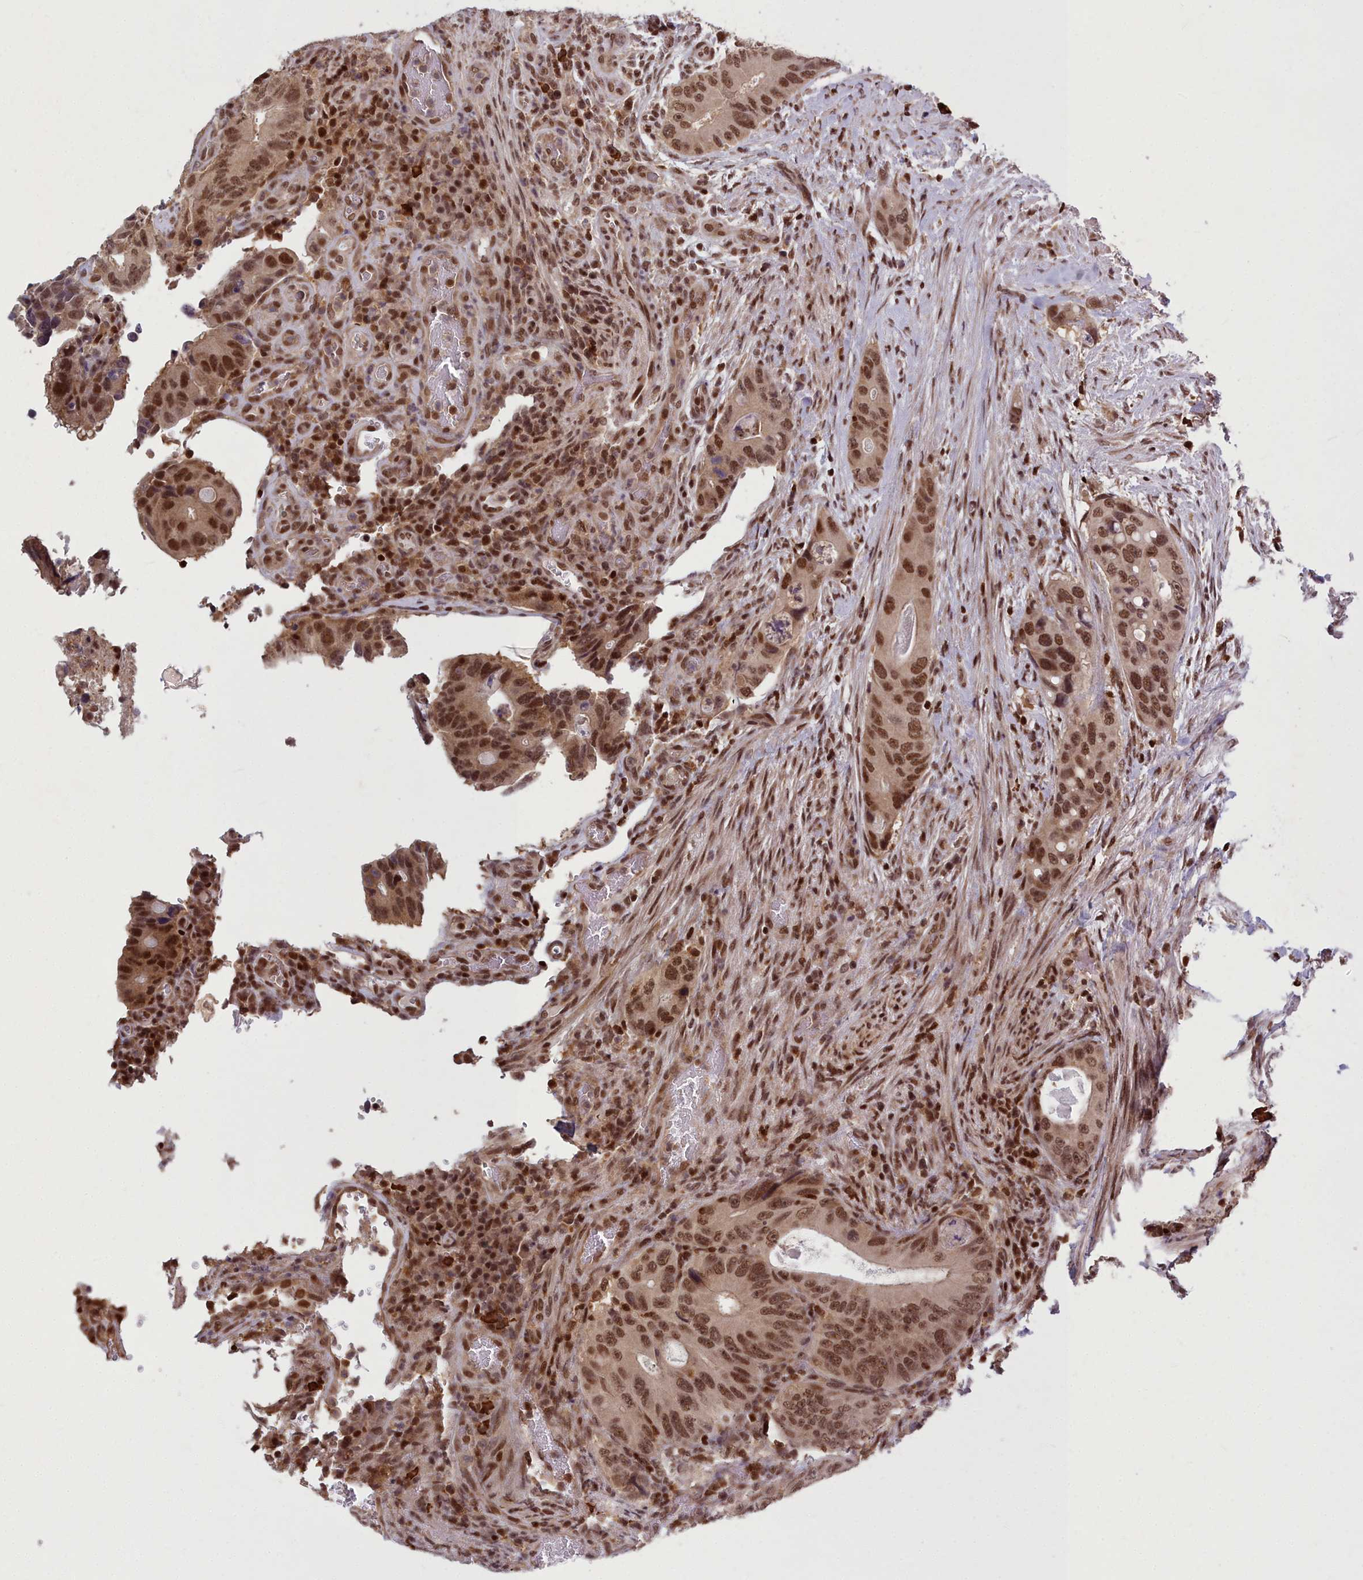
{"staining": {"intensity": "moderate", "quantity": ">75%", "location": "nuclear"}, "tissue": "colorectal cancer", "cell_type": "Tumor cells", "image_type": "cancer", "snomed": [{"axis": "morphology", "description": "Adenocarcinoma, NOS"}, {"axis": "topography", "description": "Colon"}], "caption": "Colorectal adenocarcinoma stained with IHC displays moderate nuclear positivity in about >75% of tumor cells.", "gene": "GMEB1", "patient": {"sex": "male", "age": 84}}